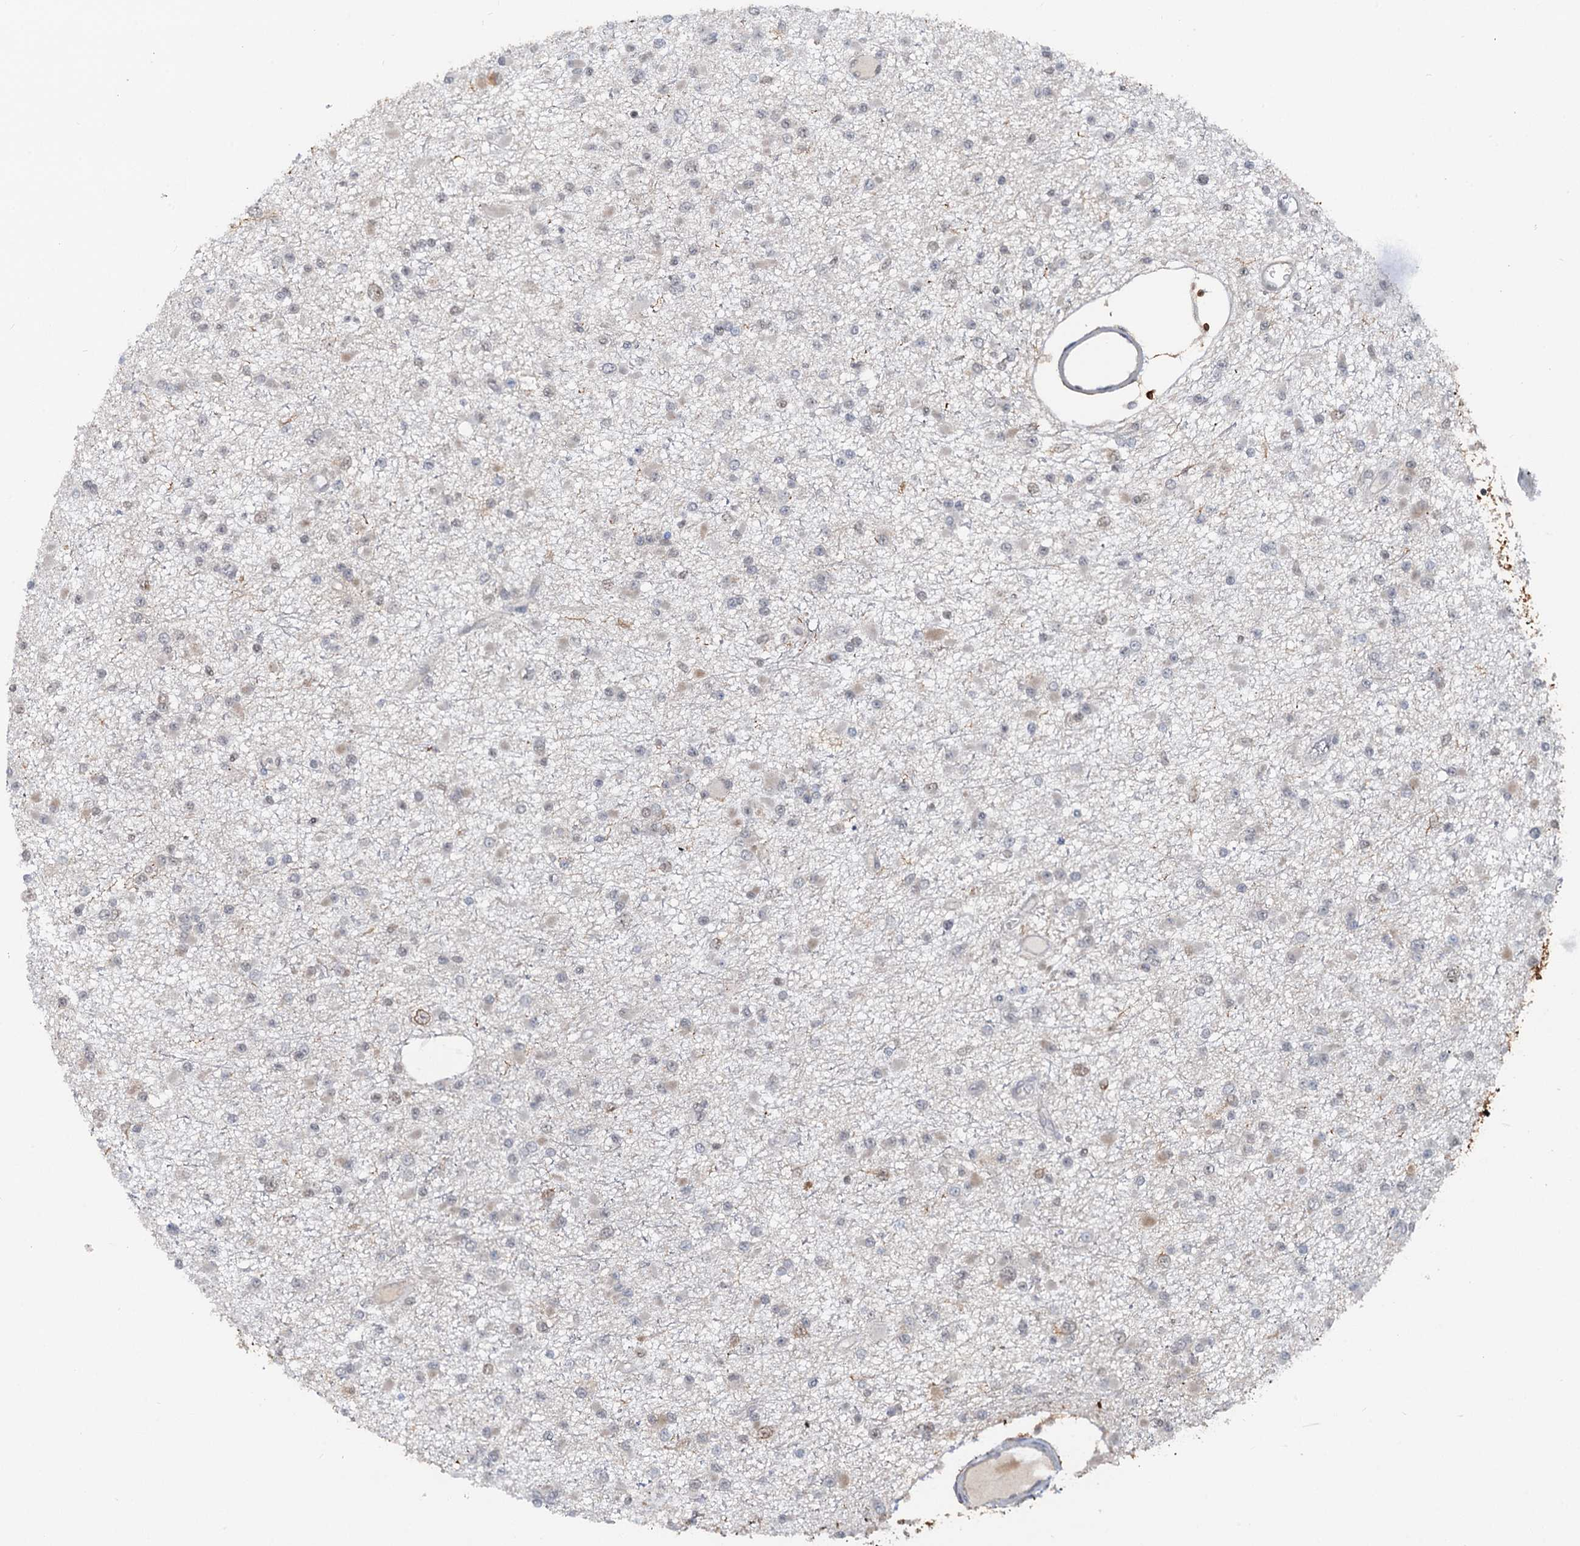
{"staining": {"intensity": "negative", "quantity": "none", "location": "none"}, "tissue": "glioma", "cell_type": "Tumor cells", "image_type": "cancer", "snomed": [{"axis": "morphology", "description": "Glioma, malignant, Low grade"}, {"axis": "topography", "description": "Brain"}], "caption": "A high-resolution histopathology image shows immunohistochemistry (IHC) staining of glioma, which shows no significant staining in tumor cells.", "gene": "ZNF609", "patient": {"sex": "female", "age": 22}}